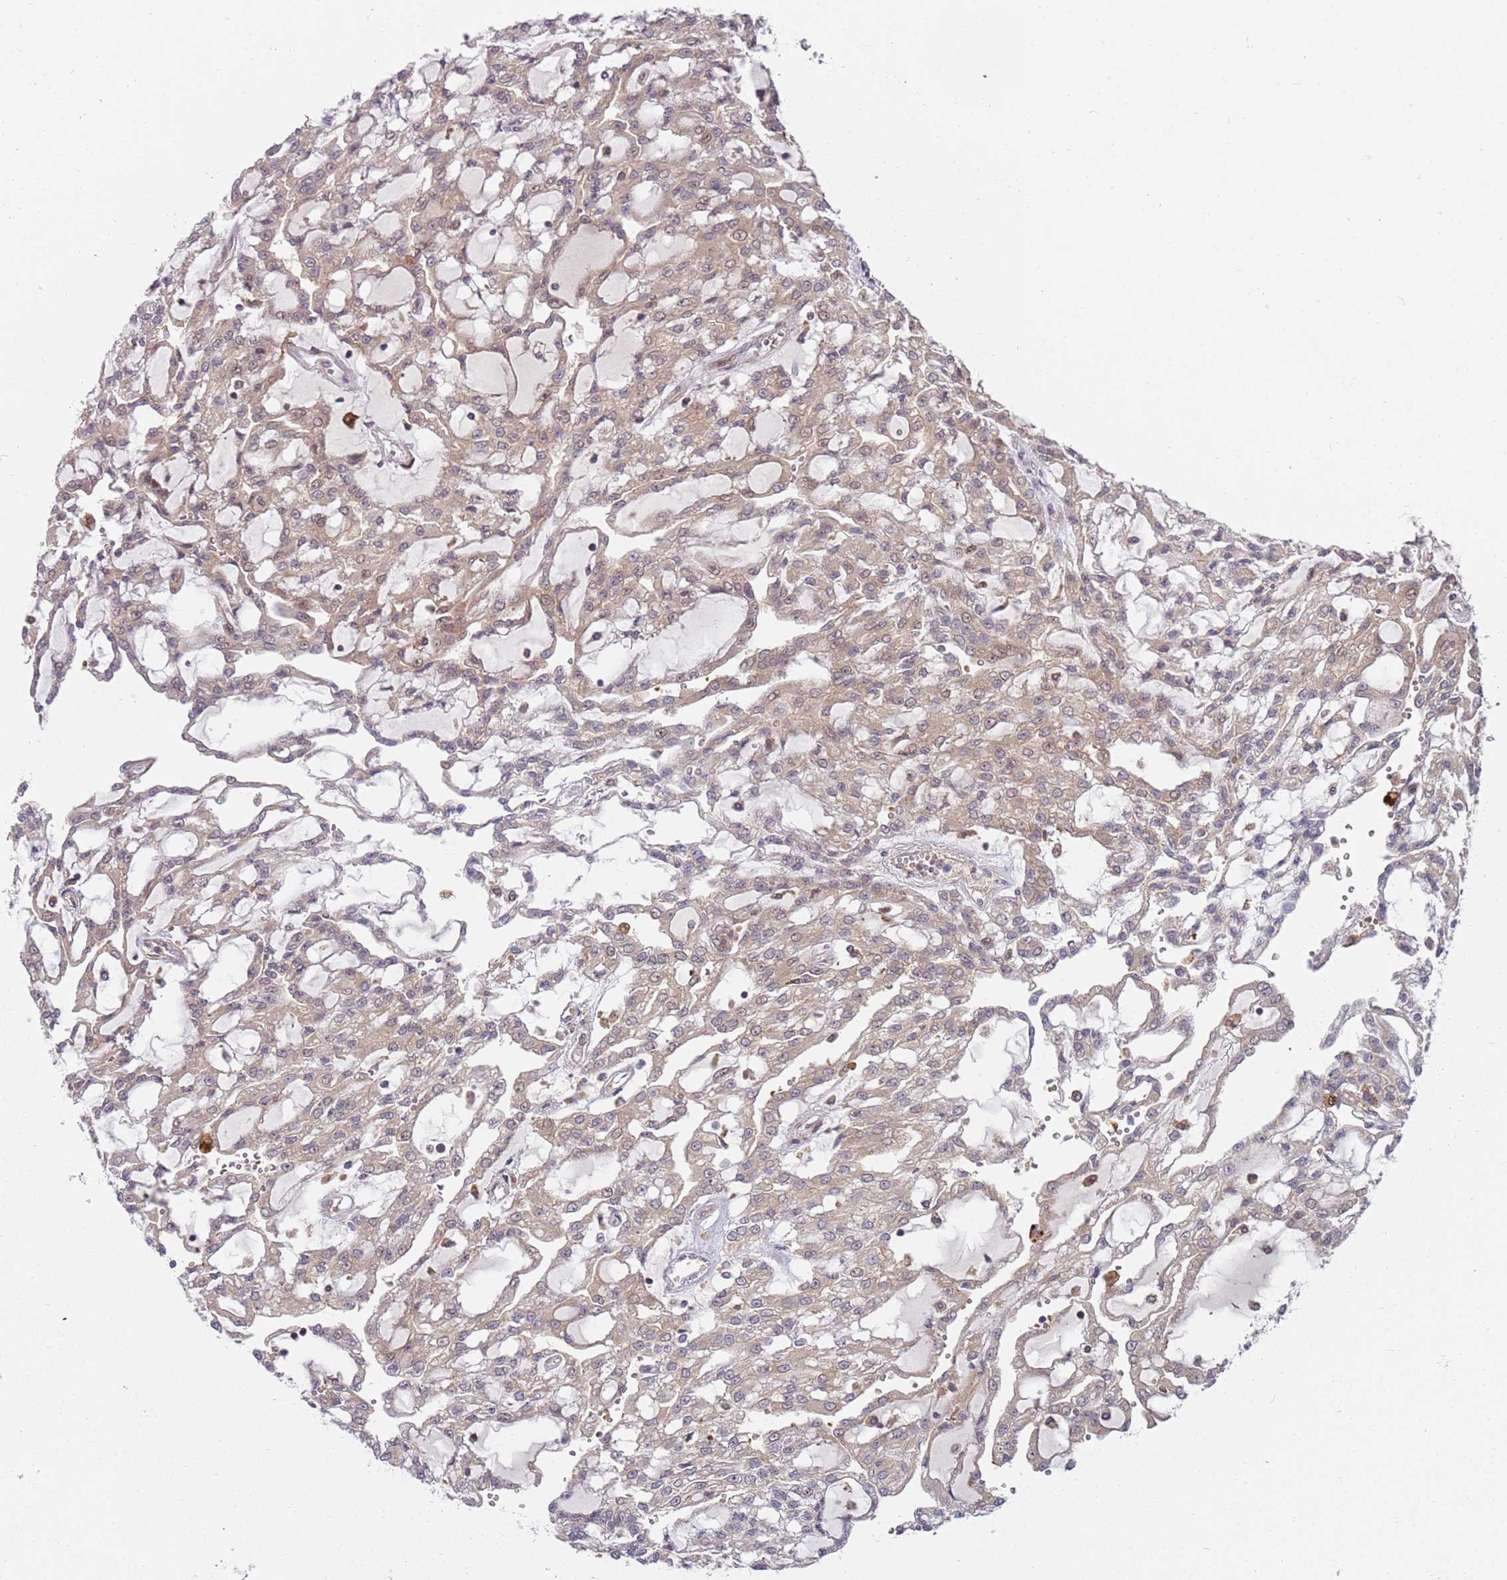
{"staining": {"intensity": "weak", "quantity": "25%-75%", "location": "cytoplasmic/membranous"}, "tissue": "renal cancer", "cell_type": "Tumor cells", "image_type": "cancer", "snomed": [{"axis": "morphology", "description": "Adenocarcinoma, NOS"}, {"axis": "topography", "description": "Kidney"}], "caption": "An immunohistochemistry photomicrograph of tumor tissue is shown. Protein staining in brown highlights weak cytoplasmic/membranous positivity in renal cancer within tumor cells. (DAB = brown stain, brightfield microscopy at high magnification).", "gene": "GGA1", "patient": {"sex": "male", "age": 63}}